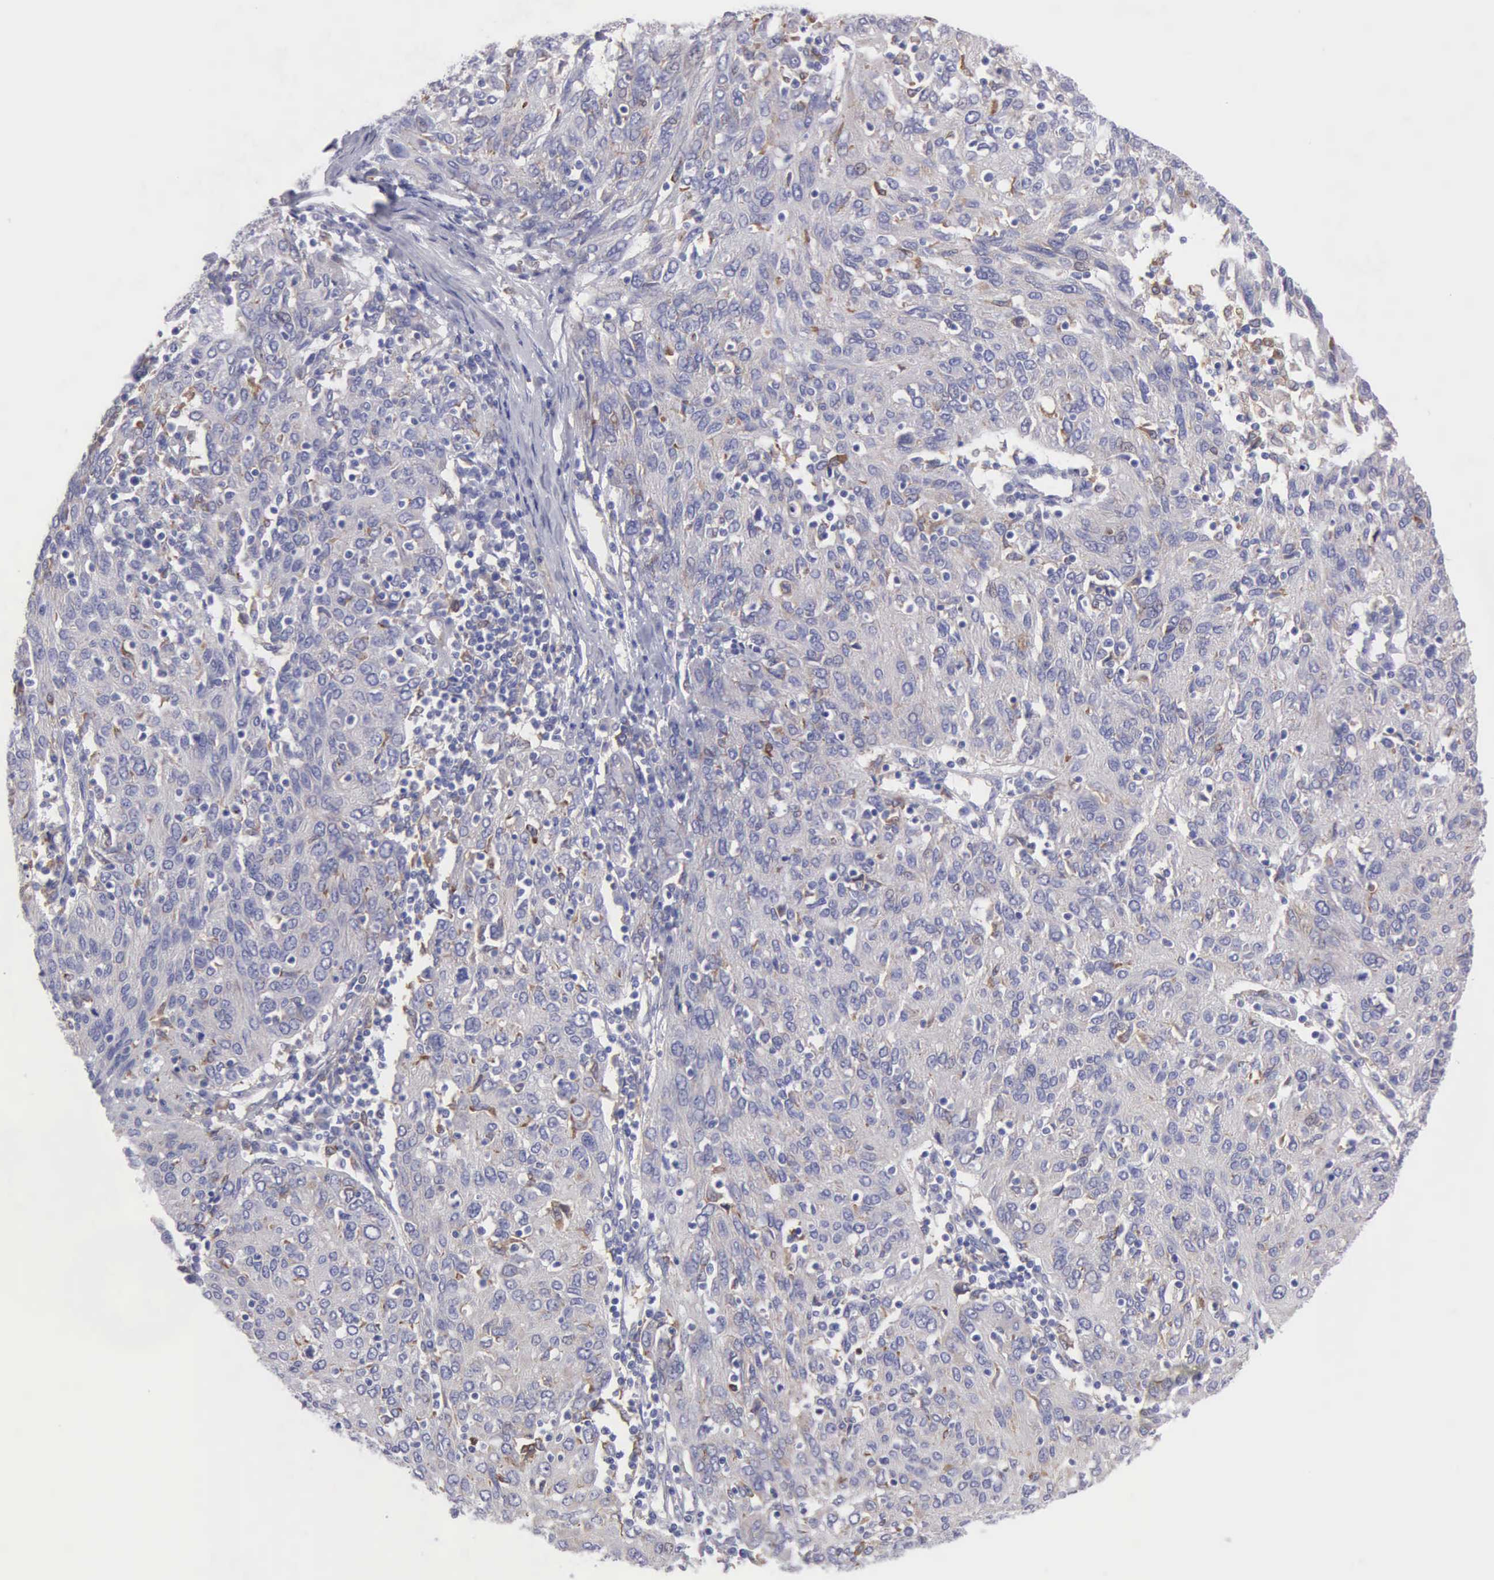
{"staining": {"intensity": "weak", "quantity": "<25%", "location": "cytoplasmic/membranous"}, "tissue": "ovarian cancer", "cell_type": "Tumor cells", "image_type": "cancer", "snomed": [{"axis": "morphology", "description": "Carcinoma, endometroid"}, {"axis": "topography", "description": "Ovary"}], "caption": "Tumor cells show no significant protein positivity in endometroid carcinoma (ovarian). (Brightfield microscopy of DAB (3,3'-diaminobenzidine) IHC at high magnification).", "gene": "TYRP1", "patient": {"sex": "female", "age": 50}}